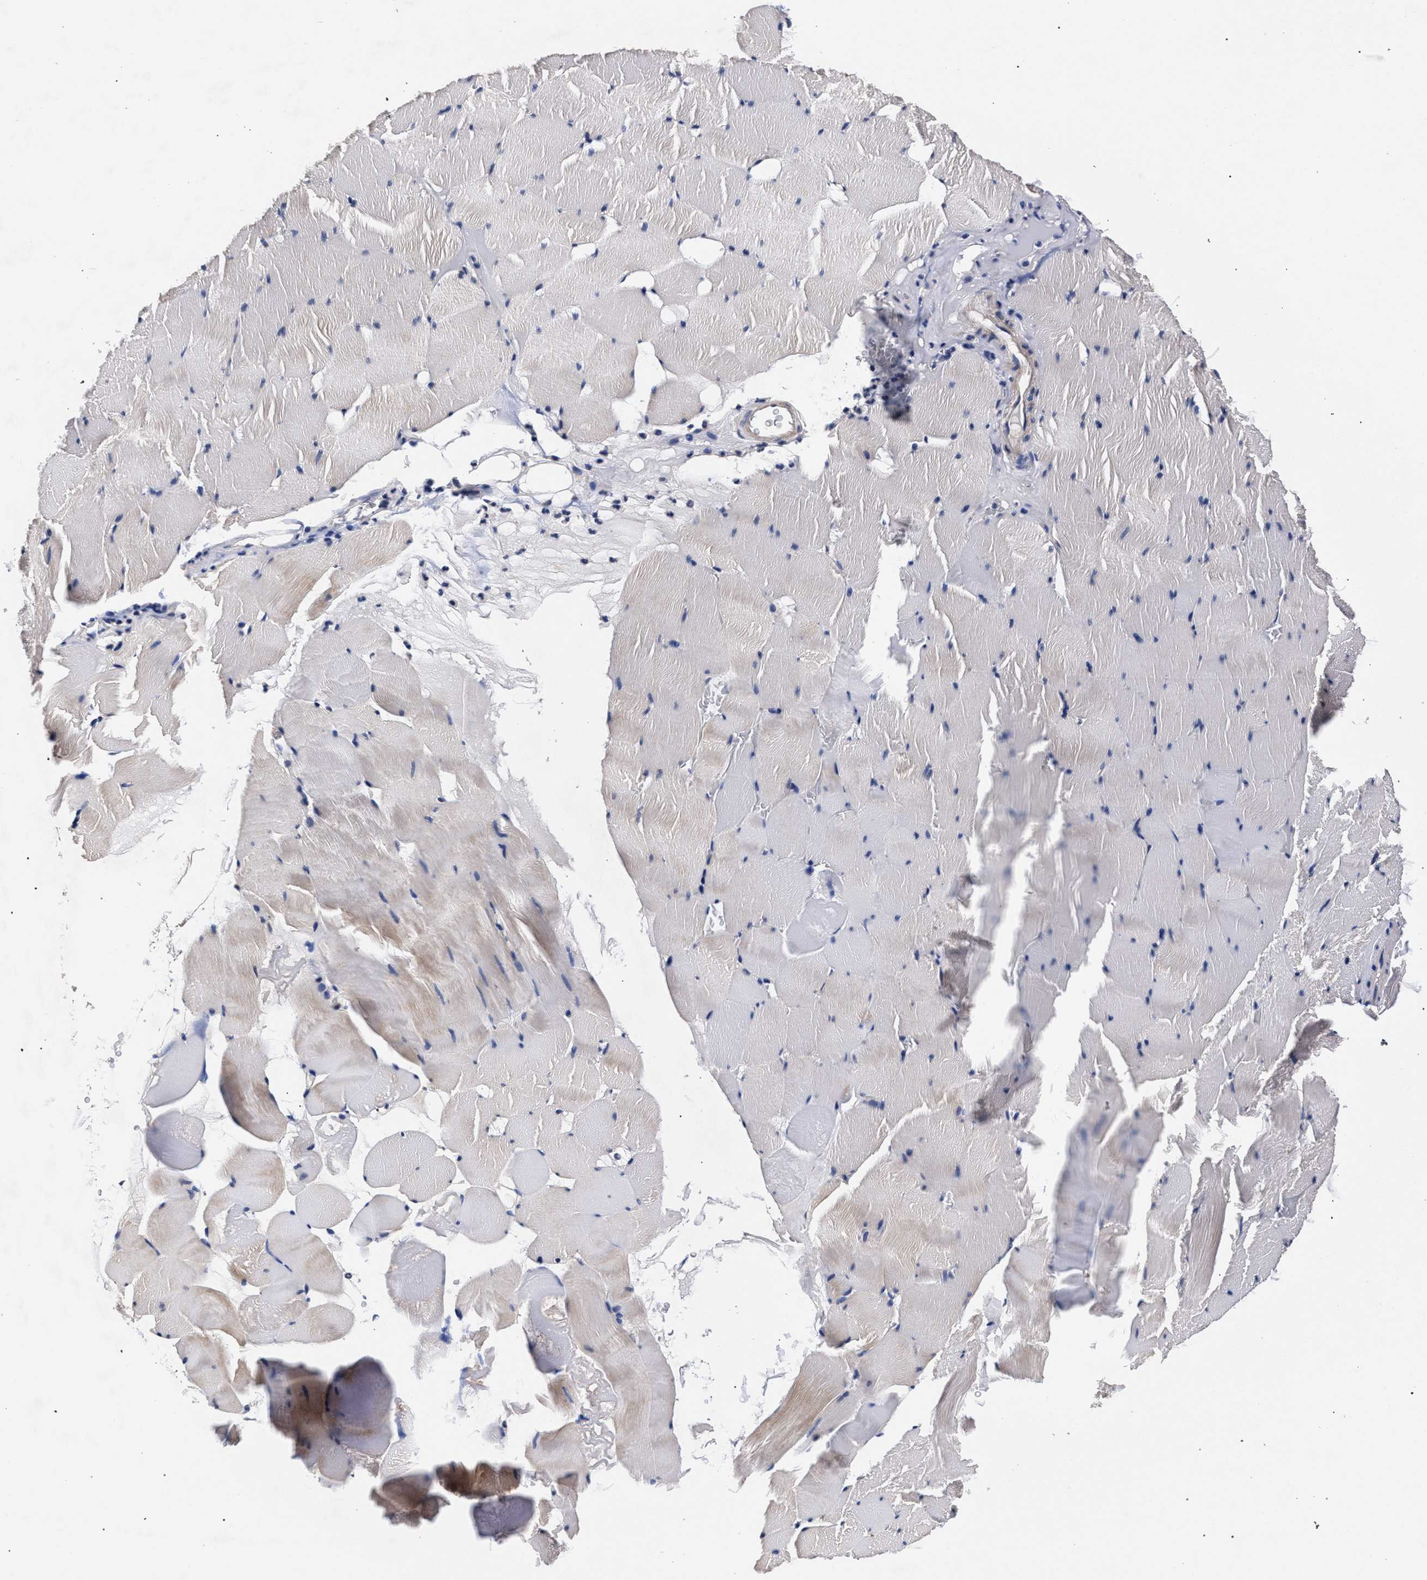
{"staining": {"intensity": "weak", "quantity": "<25%", "location": "cytoplasmic/membranous"}, "tissue": "skeletal muscle", "cell_type": "Myocytes", "image_type": "normal", "snomed": [{"axis": "morphology", "description": "Normal tissue, NOS"}, {"axis": "topography", "description": "Skeletal muscle"}], "caption": "DAB immunohistochemical staining of normal human skeletal muscle shows no significant staining in myocytes.", "gene": "CFAP95", "patient": {"sex": "male", "age": 62}}